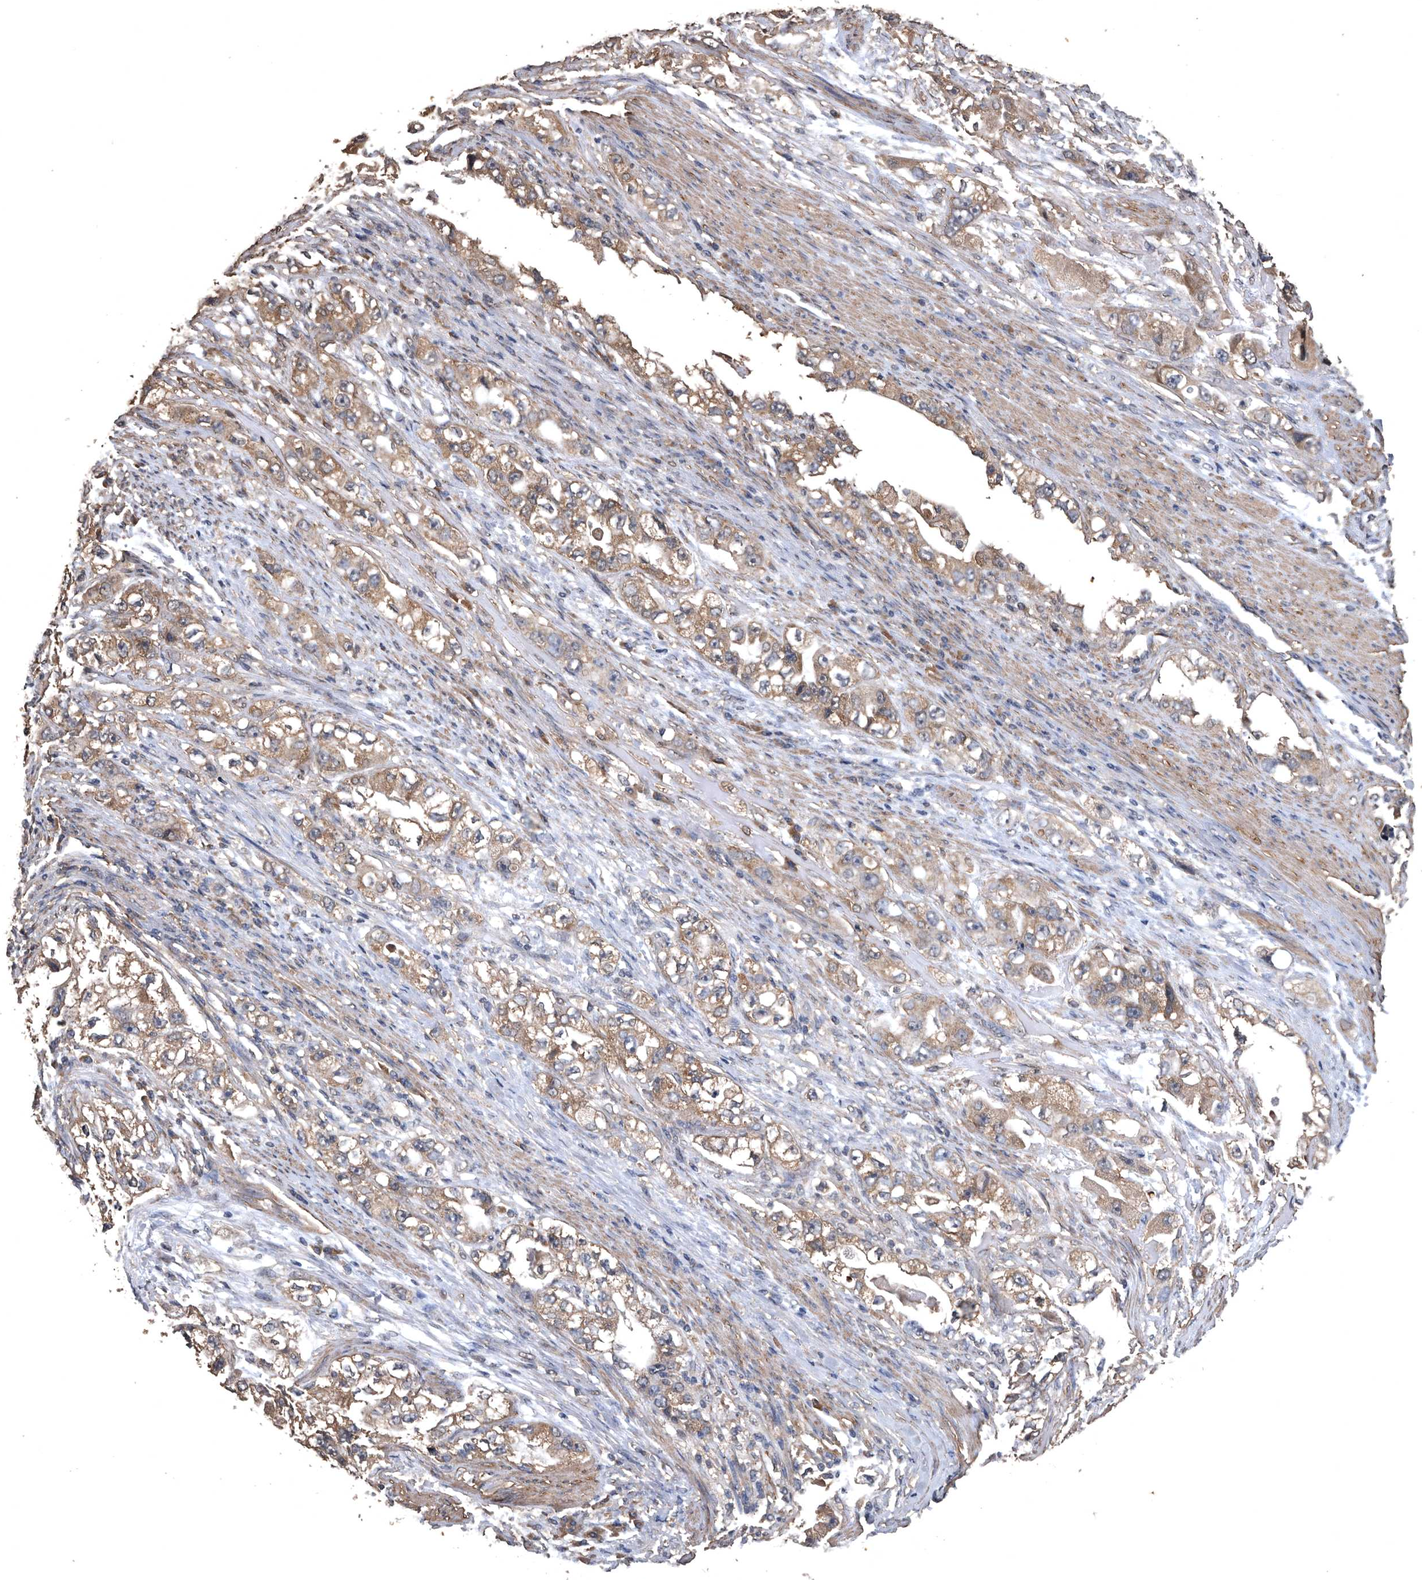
{"staining": {"intensity": "moderate", "quantity": ">75%", "location": "cytoplasmic/membranous"}, "tissue": "stomach cancer", "cell_type": "Tumor cells", "image_type": "cancer", "snomed": [{"axis": "morphology", "description": "Adenocarcinoma, NOS"}, {"axis": "topography", "description": "Stomach, lower"}], "caption": "Immunohistochemistry of stomach cancer (adenocarcinoma) displays medium levels of moderate cytoplasmic/membranous positivity in approximately >75% of tumor cells. The staining is performed using DAB brown chromogen to label protein expression. The nuclei are counter-stained blue using hematoxylin.", "gene": "NRBP1", "patient": {"sex": "female", "age": 93}}